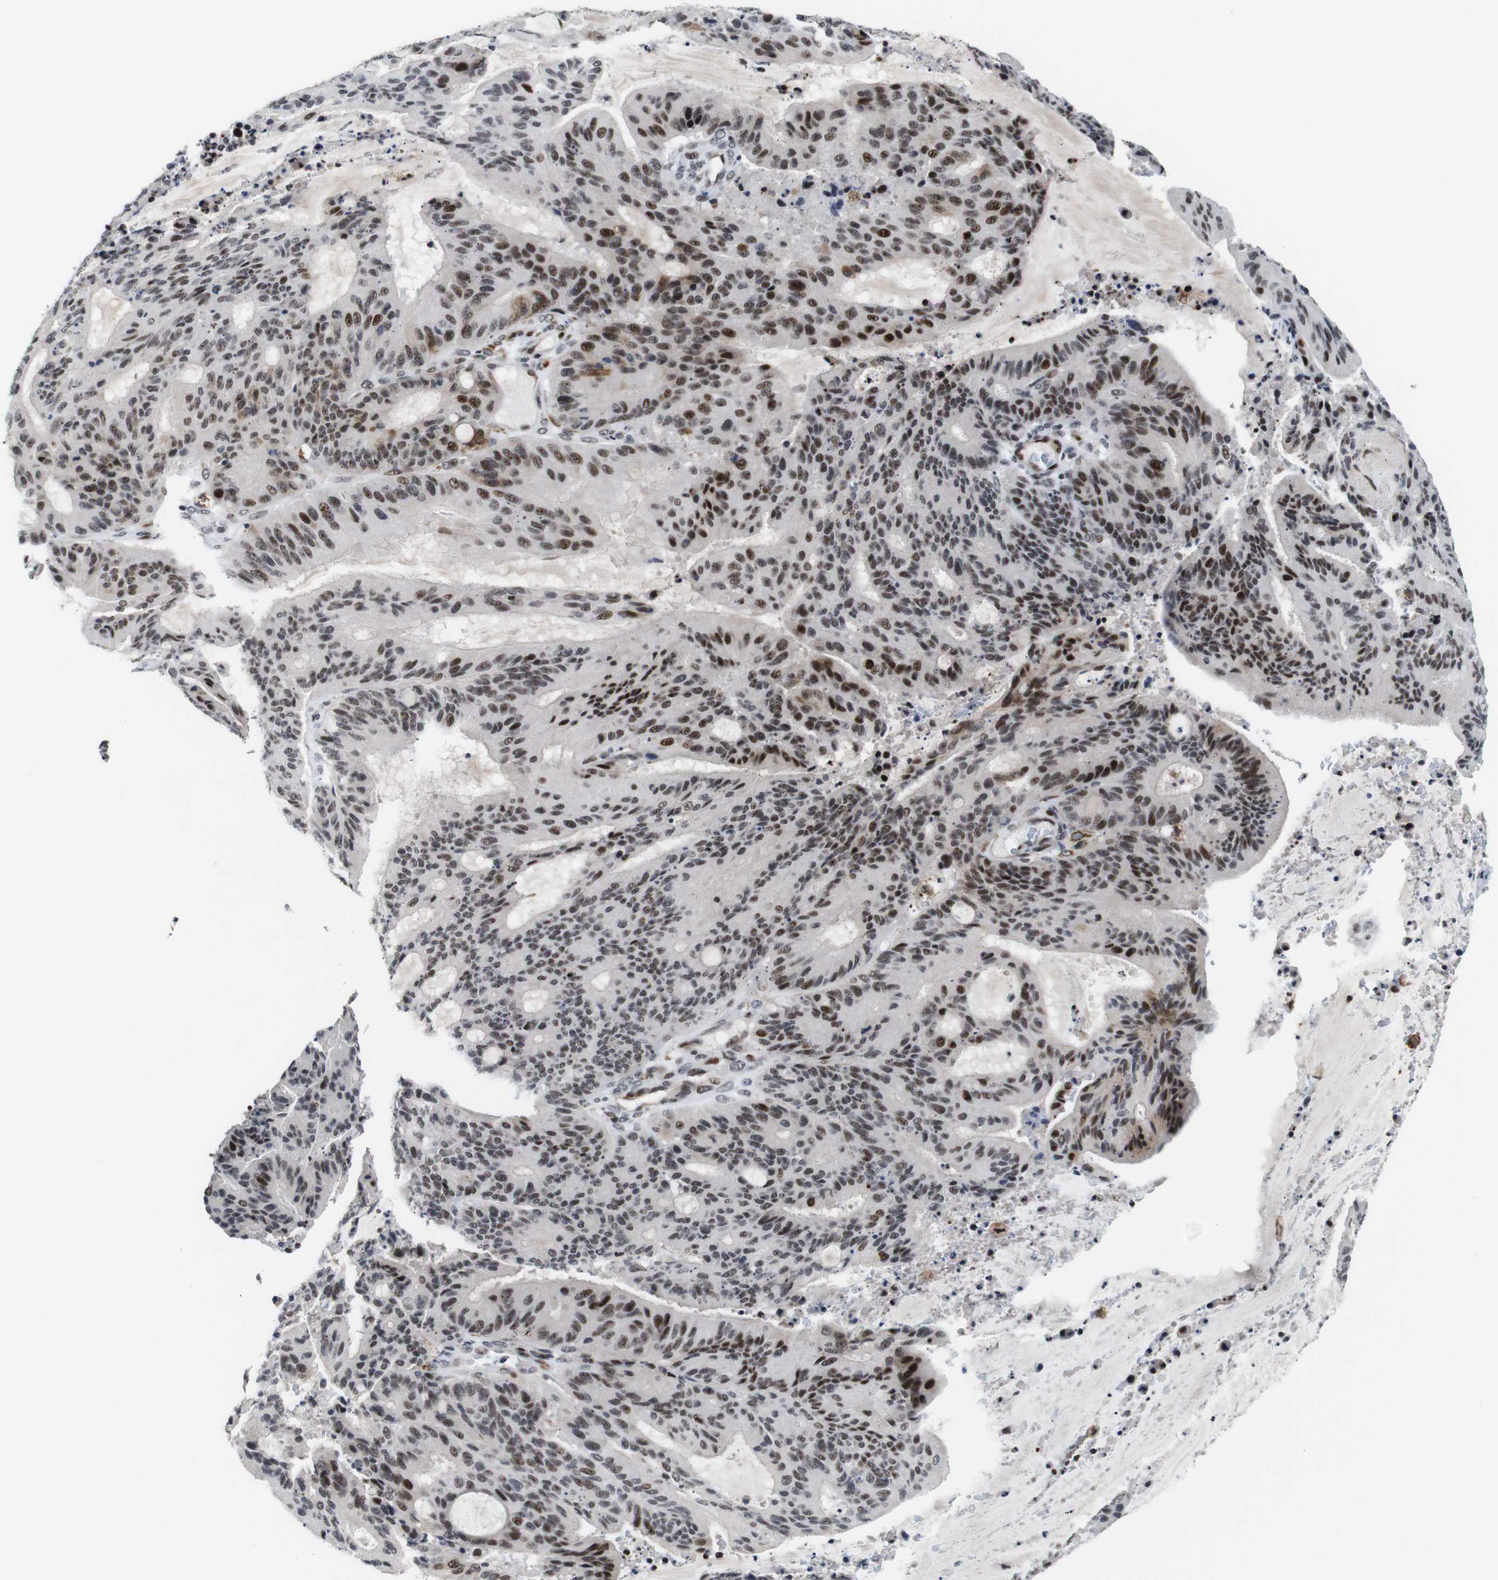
{"staining": {"intensity": "strong", "quantity": "25%-75%", "location": "nuclear"}, "tissue": "liver cancer", "cell_type": "Tumor cells", "image_type": "cancer", "snomed": [{"axis": "morphology", "description": "Cholangiocarcinoma"}, {"axis": "topography", "description": "Liver"}], "caption": "Immunohistochemical staining of human liver cancer exhibits strong nuclear protein staining in about 25%-75% of tumor cells.", "gene": "EIF4G1", "patient": {"sex": "female", "age": 73}}